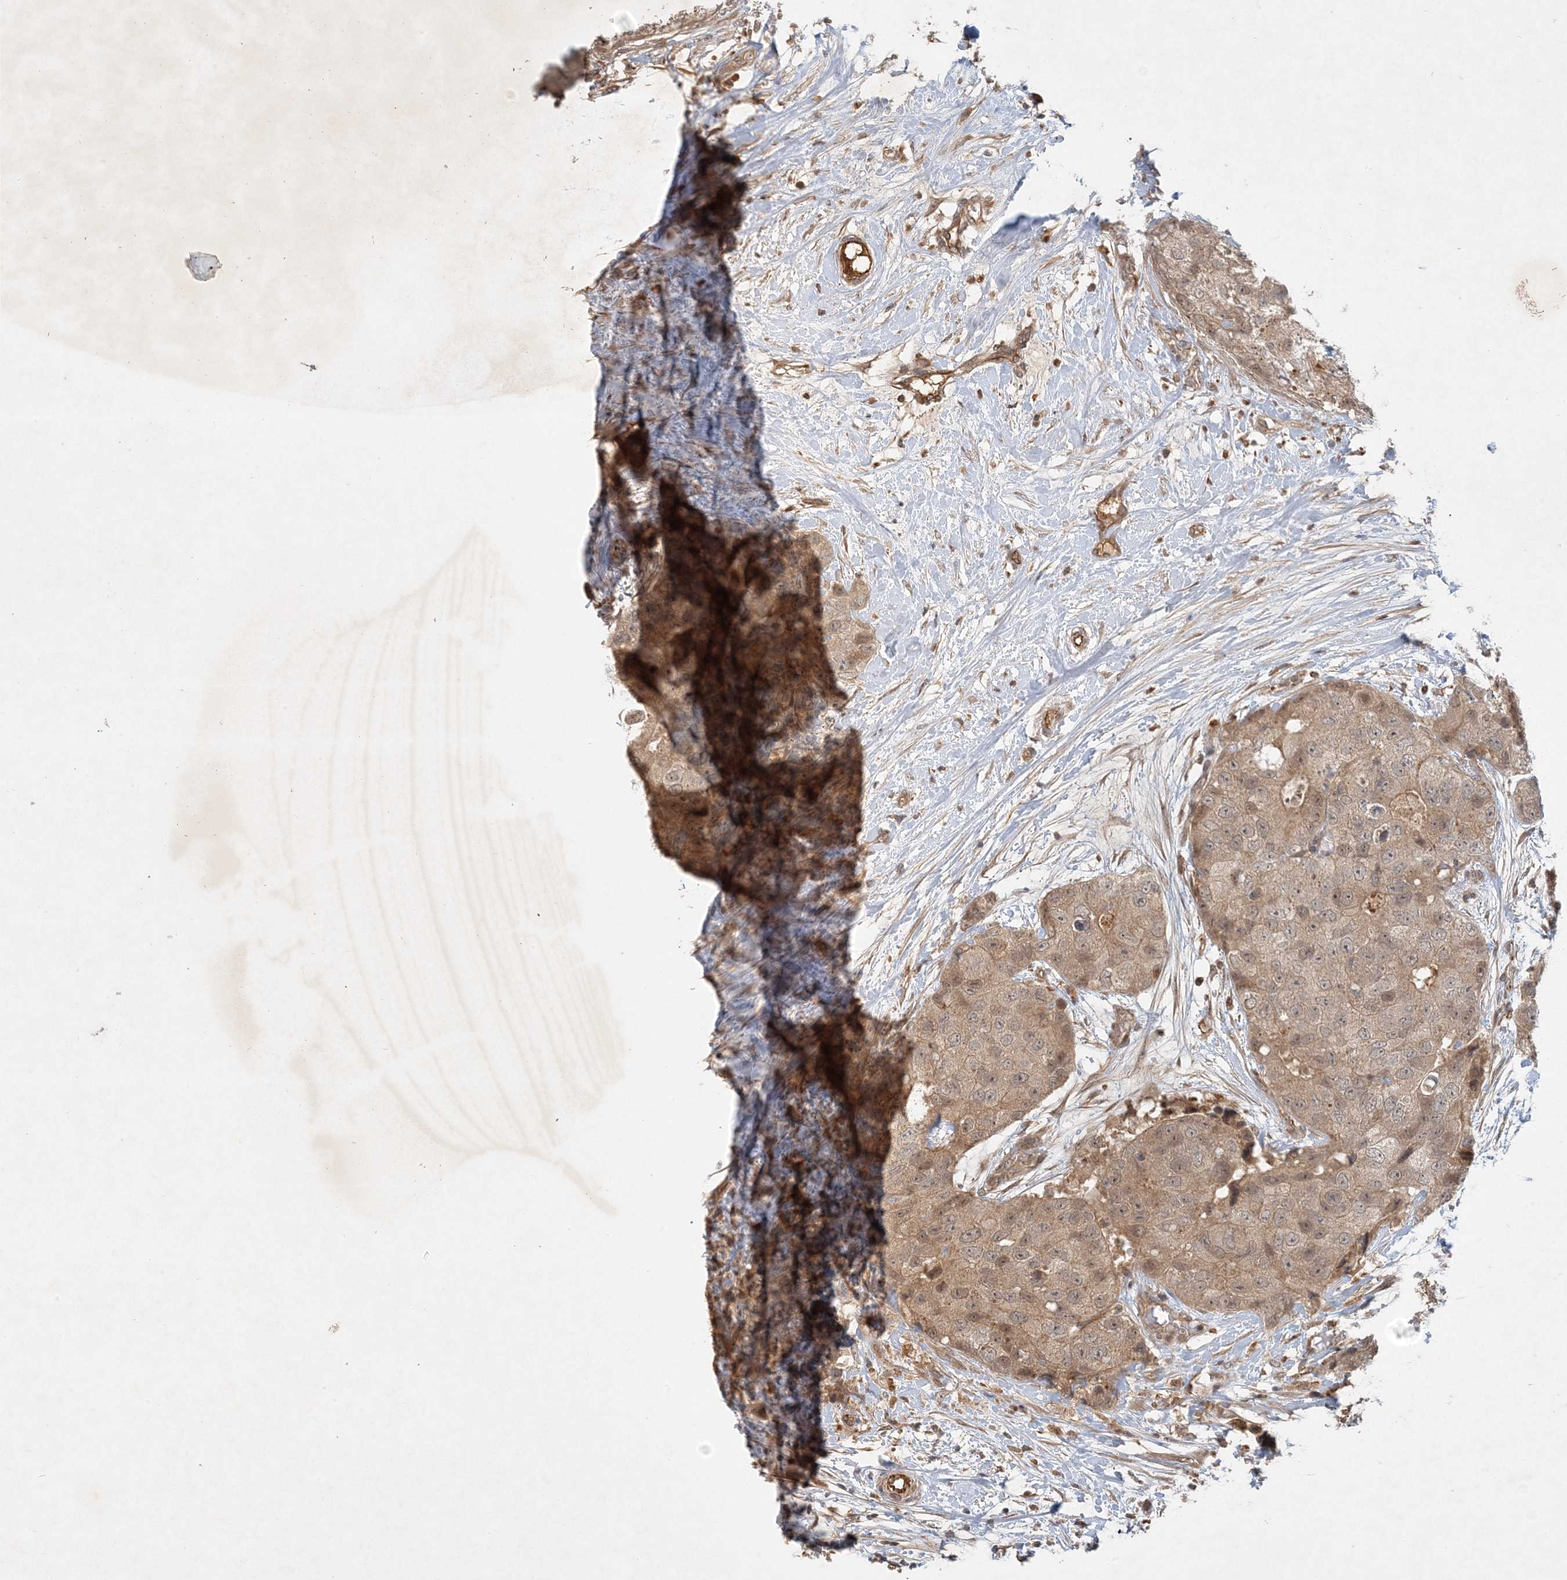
{"staining": {"intensity": "moderate", "quantity": ">75%", "location": "cytoplasmic/membranous,nuclear"}, "tissue": "breast cancer", "cell_type": "Tumor cells", "image_type": "cancer", "snomed": [{"axis": "morphology", "description": "Duct carcinoma"}, {"axis": "topography", "description": "Breast"}], "caption": "Protein staining of intraductal carcinoma (breast) tissue displays moderate cytoplasmic/membranous and nuclear expression in approximately >75% of tumor cells.", "gene": "ZCCHC4", "patient": {"sex": "female", "age": 62}}